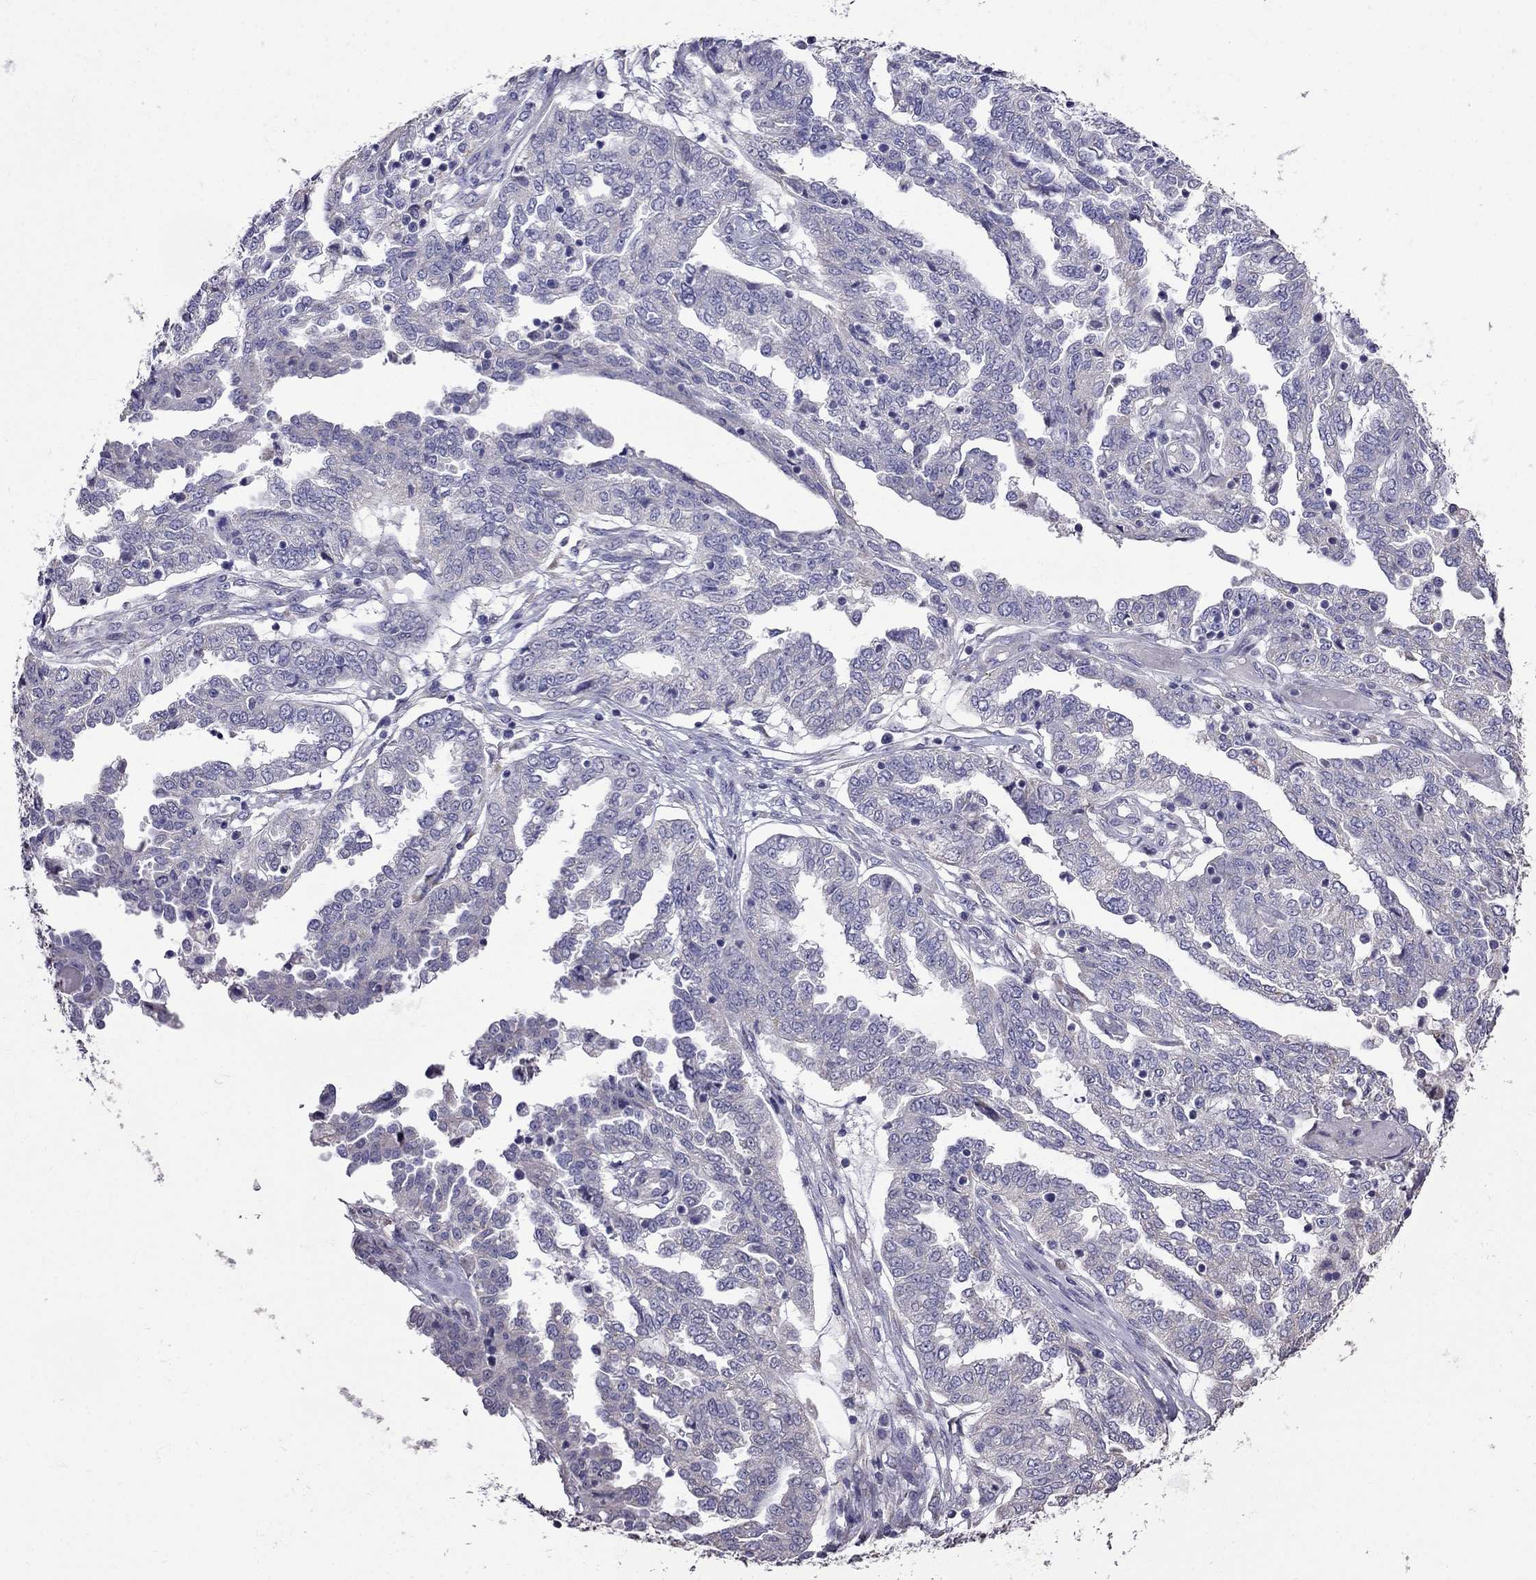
{"staining": {"intensity": "negative", "quantity": "none", "location": "none"}, "tissue": "ovarian cancer", "cell_type": "Tumor cells", "image_type": "cancer", "snomed": [{"axis": "morphology", "description": "Cystadenocarcinoma, serous, NOS"}, {"axis": "topography", "description": "Ovary"}], "caption": "There is no significant positivity in tumor cells of ovarian cancer (serous cystadenocarcinoma).", "gene": "AK5", "patient": {"sex": "female", "age": 67}}